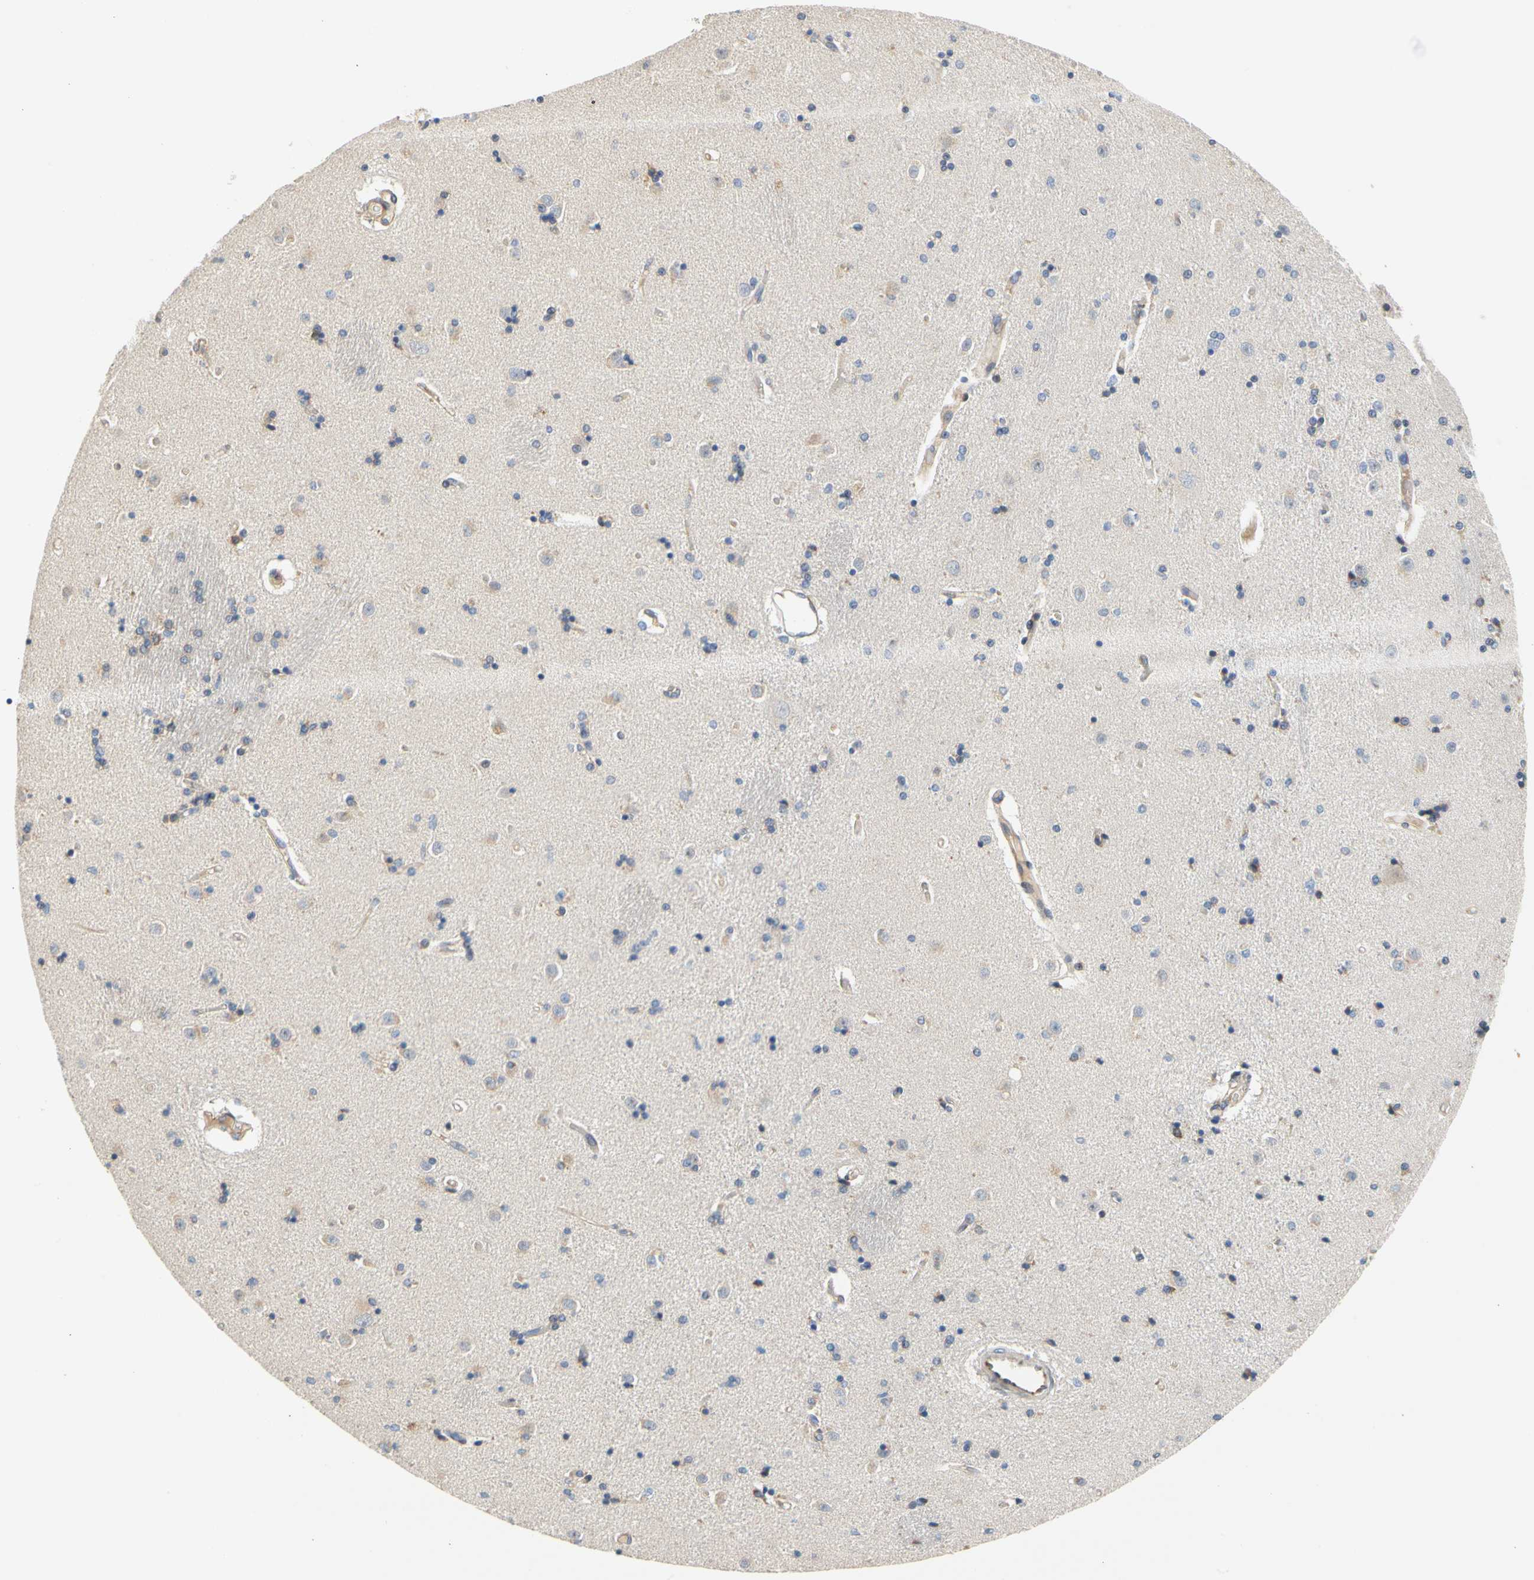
{"staining": {"intensity": "weak", "quantity": "<25%", "location": "cytoplasmic/membranous"}, "tissue": "caudate", "cell_type": "Glial cells", "image_type": "normal", "snomed": [{"axis": "morphology", "description": "Normal tissue, NOS"}, {"axis": "topography", "description": "Lateral ventricle wall"}], "caption": "Caudate stained for a protein using IHC displays no positivity glial cells.", "gene": "ZNF236", "patient": {"sex": "female", "age": 54}}